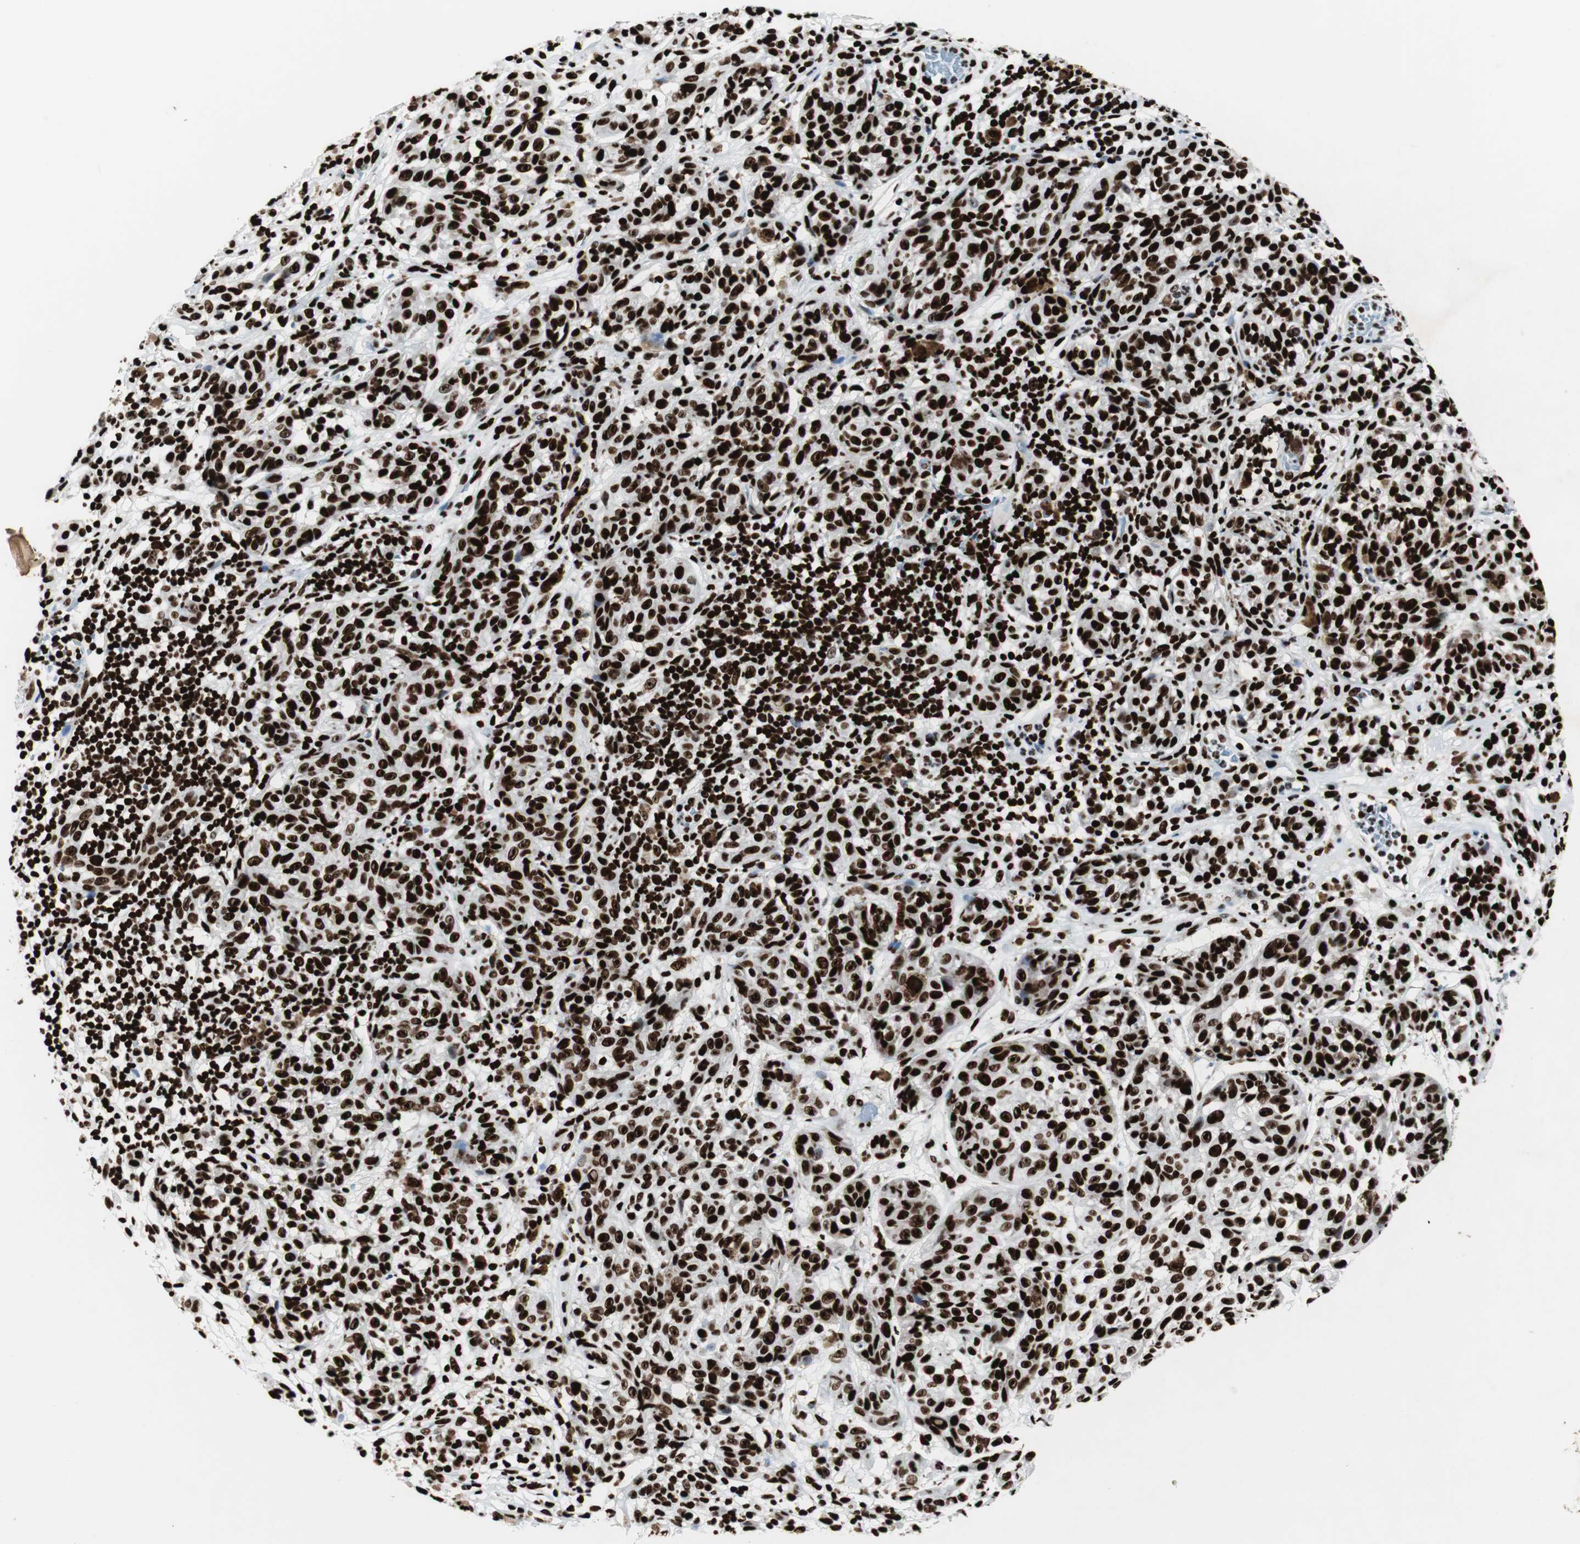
{"staining": {"intensity": "strong", "quantity": ">75%", "location": "nuclear"}, "tissue": "melanoma", "cell_type": "Tumor cells", "image_type": "cancer", "snomed": [{"axis": "morphology", "description": "Malignant melanoma, NOS"}, {"axis": "topography", "description": "Skin"}], "caption": "This photomicrograph demonstrates immunohistochemistry staining of human malignant melanoma, with high strong nuclear expression in approximately >75% of tumor cells.", "gene": "NCL", "patient": {"sex": "female", "age": 46}}